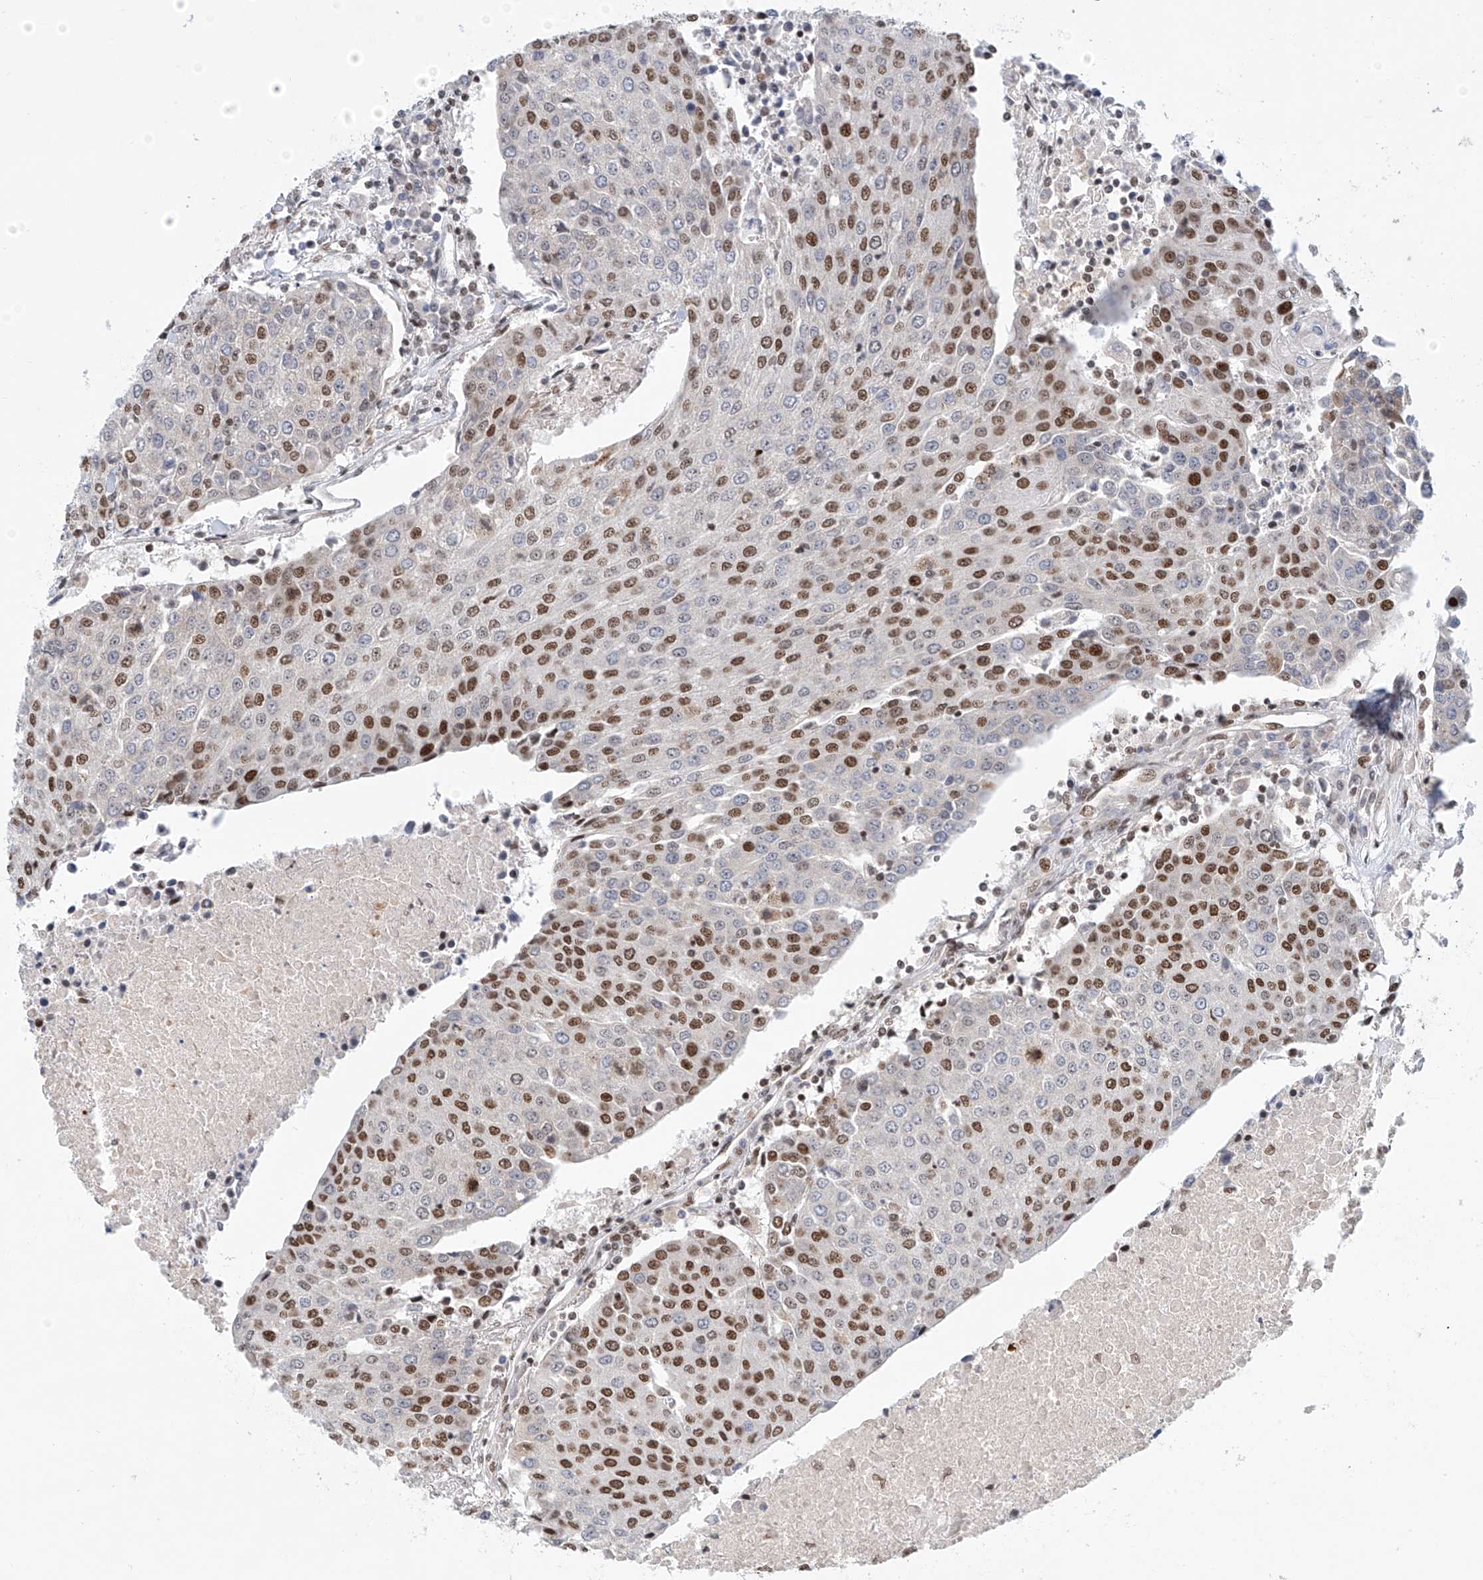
{"staining": {"intensity": "moderate", "quantity": "25%-75%", "location": "nuclear"}, "tissue": "urothelial cancer", "cell_type": "Tumor cells", "image_type": "cancer", "snomed": [{"axis": "morphology", "description": "Urothelial carcinoma, High grade"}, {"axis": "topography", "description": "Urinary bladder"}], "caption": "Protein staining exhibits moderate nuclear expression in about 25%-75% of tumor cells in urothelial cancer.", "gene": "ZNF470", "patient": {"sex": "female", "age": 85}}